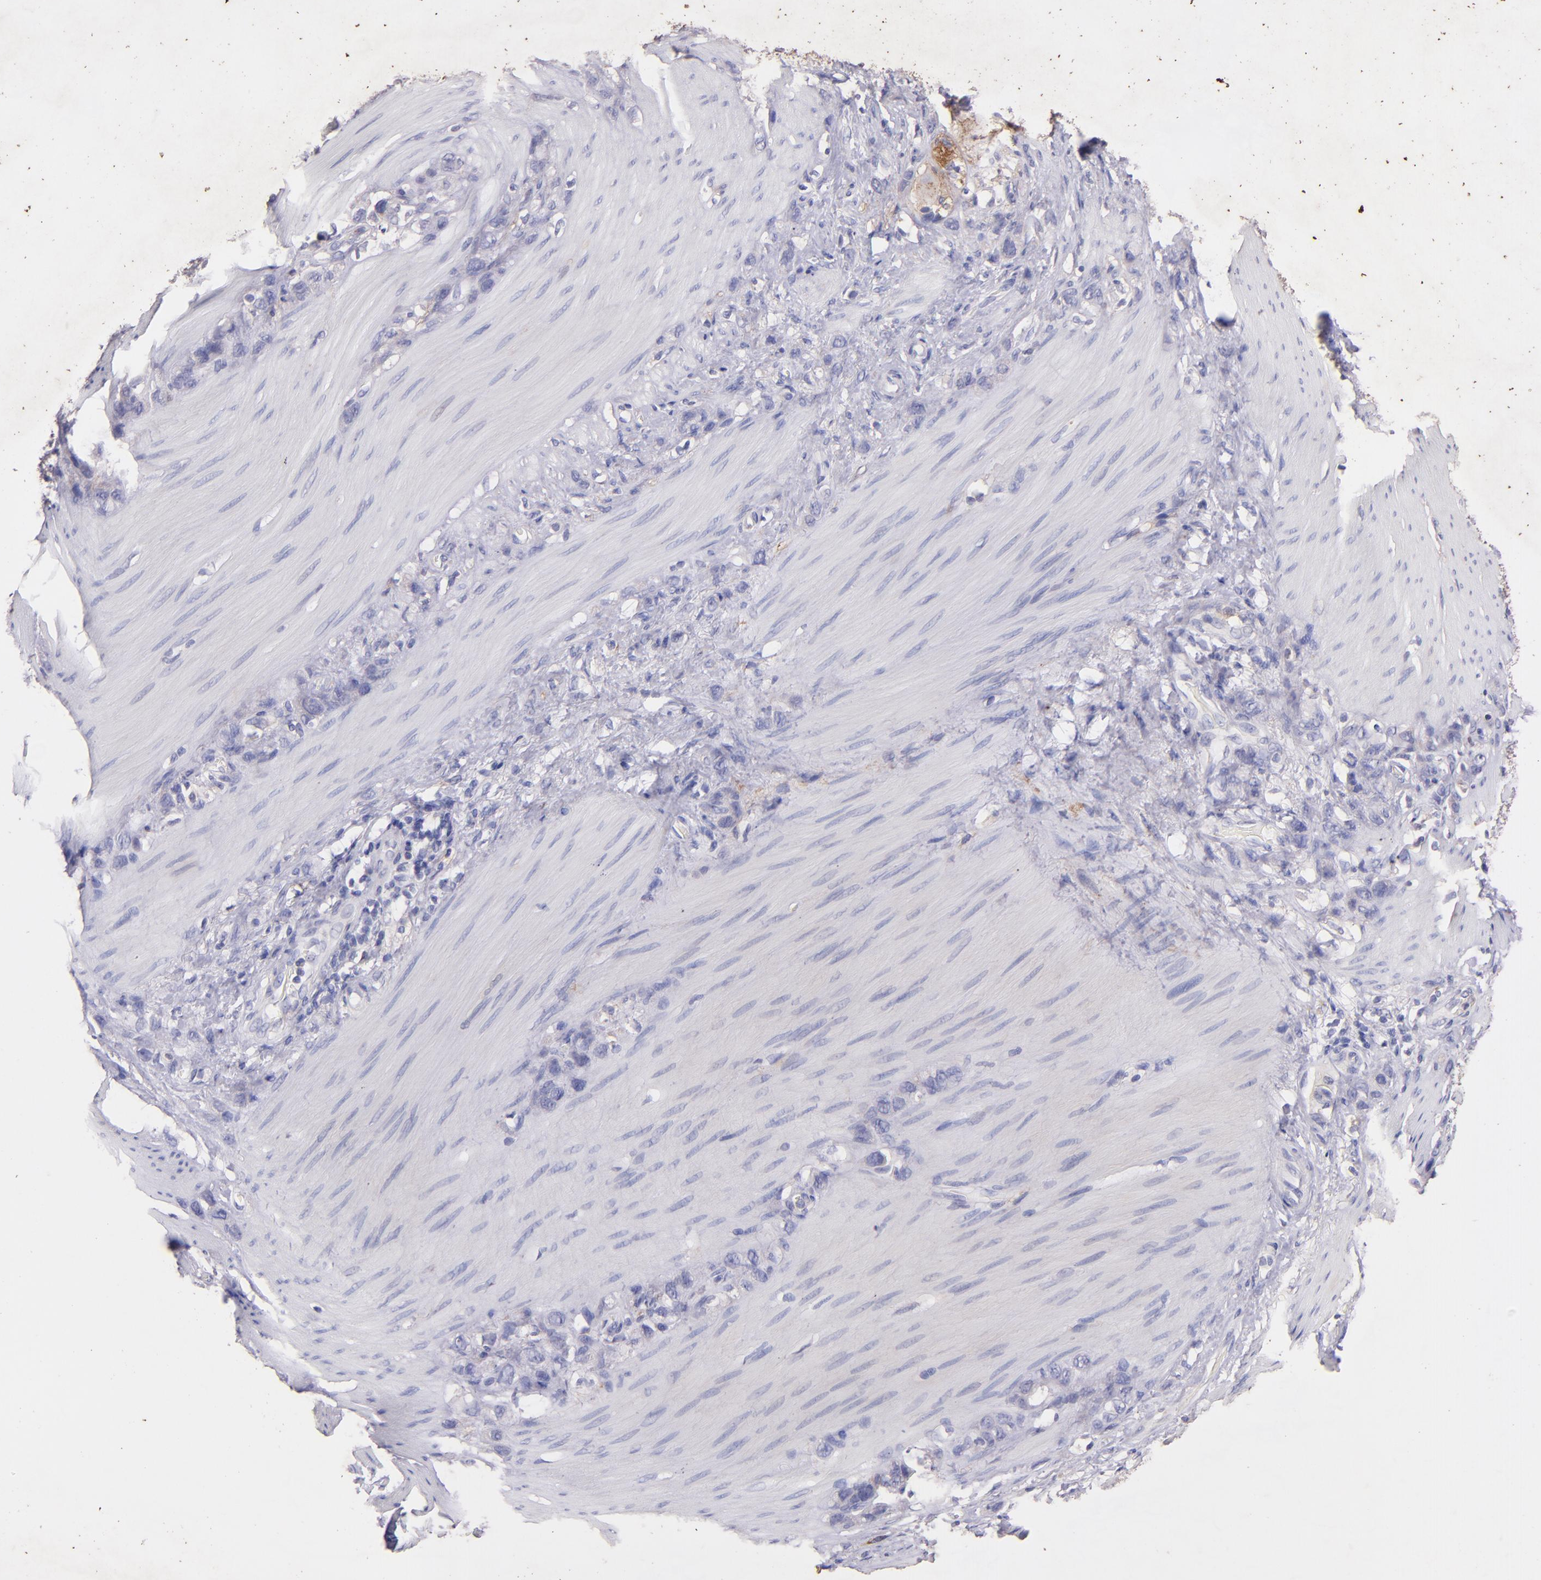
{"staining": {"intensity": "weak", "quantity": "<25%", "location": "cytoplasmic/membranous"}, "tissue": "stomach cancer", "cell_type": "Tumor cells", "image_type": "cancer", "snomed": [{"axis": "morphology", "description": "Normal tissue, NOS"}, {"axis": "morphology", "description": "Adenocarcinoma, NOS"}, {"axis": "morphology", "description": "Adenocarcinoma, High grade"}, {"axis": "topography", "description": "Stomach, upper"}, {"axis": "topography", "description": "Stomach"}], "caption": "Protein analysis of stomach cancer exhibits no significant expression in tumor cells.", "gene": "RET", "patient": {"sex": "female", "age": 65}}